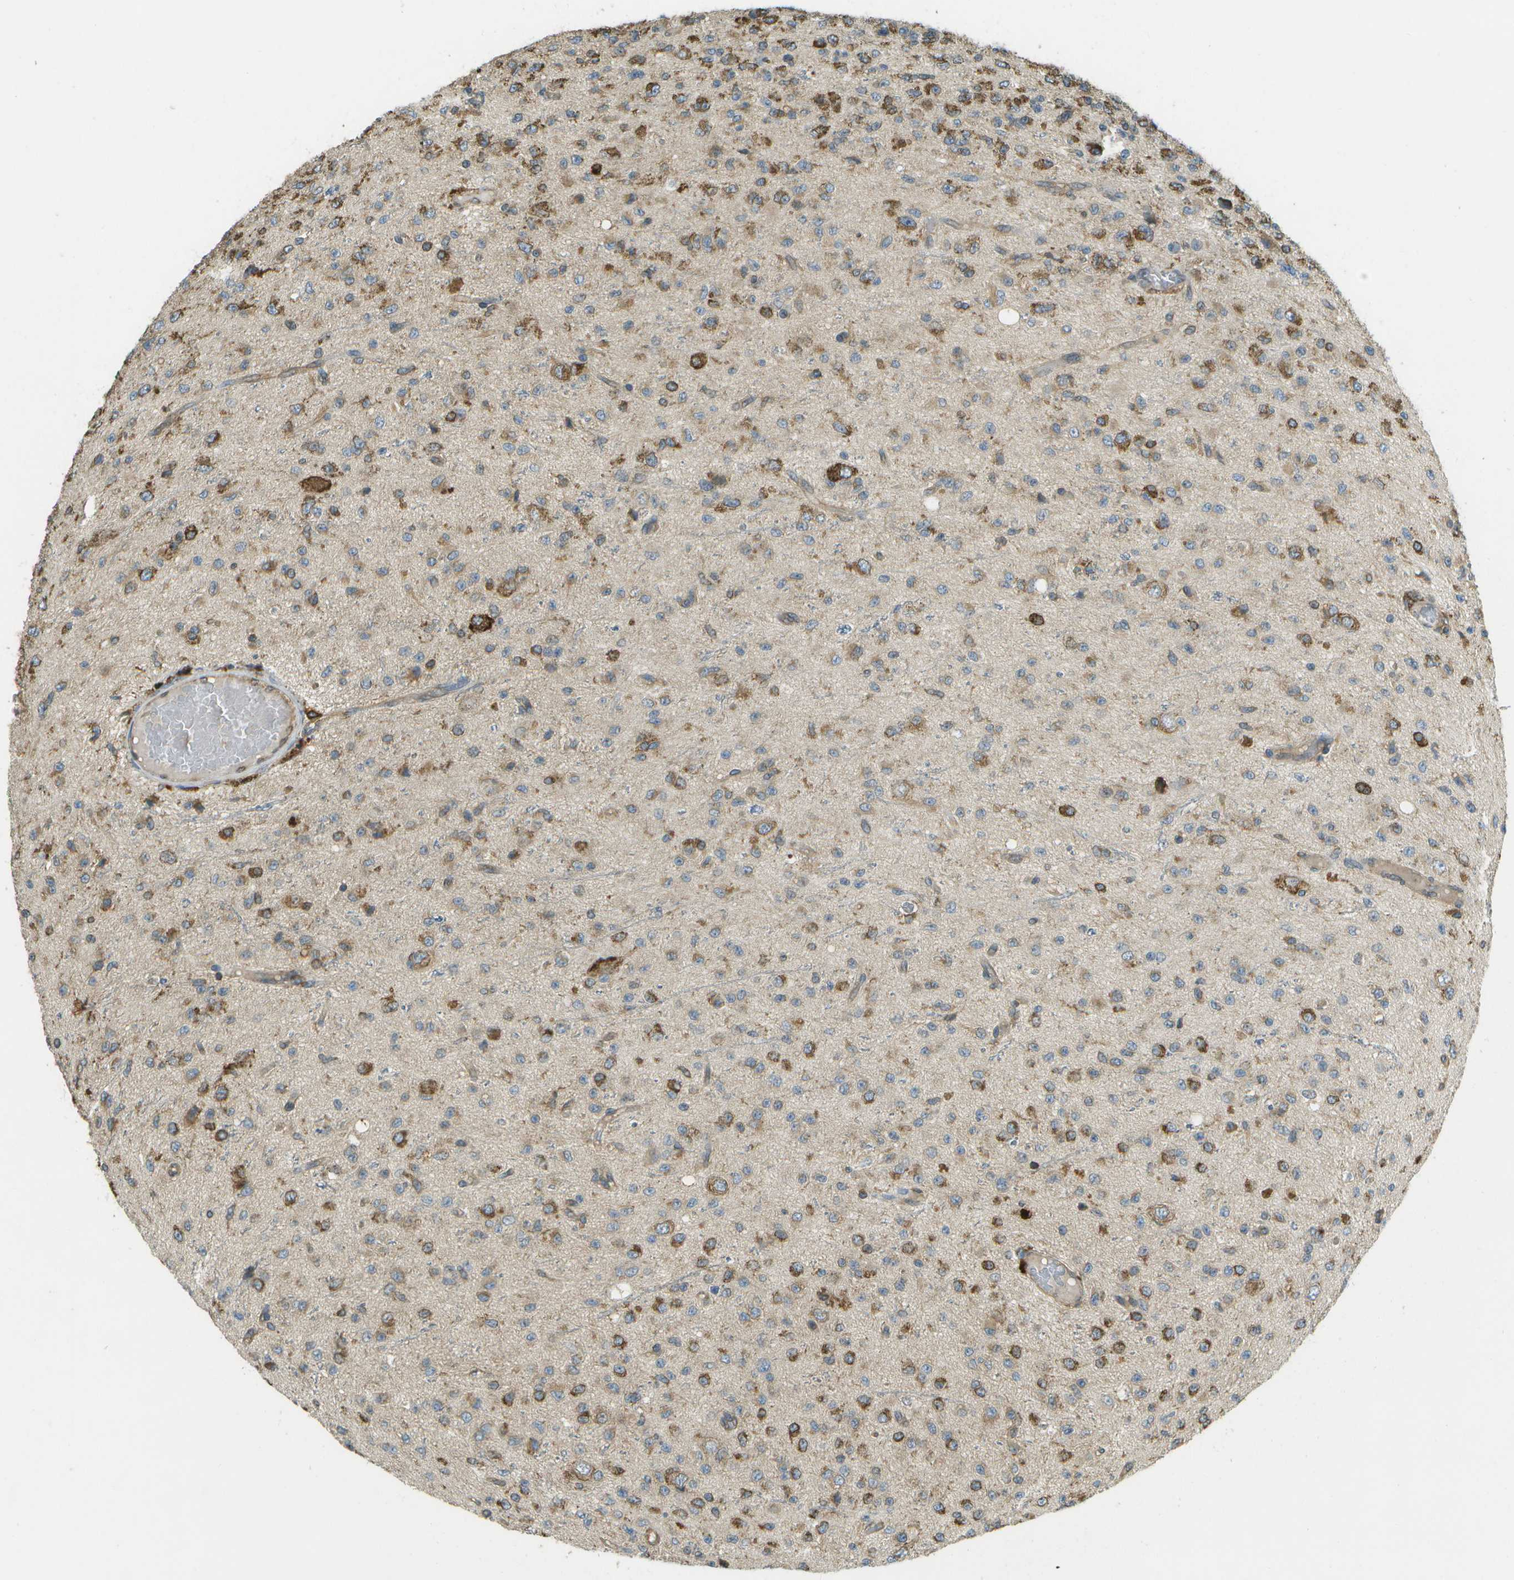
{"staining": {"intensity": "moderate", "quantity": ">75%", "location": "cytoplasmic/membranous"}, "tissue": "glioma", "cell_type": "Tumor cells", "image_type": "cancer", "snomed": [{"axis": "morphology", "description": "Glioma, malignant, High grade"}, {"axis": "topography", "description": "pancreas cauda"}], "caption": "DAB (3,3'-diaminobenzidine) immunohistochemical staining of human glioma demonstrates moderate cytoplasmic/membranous protein positivity in approximately >75% of tumor cells.", "gene": "PDIA4", "patient": {"sex": "male", "age": 60}}